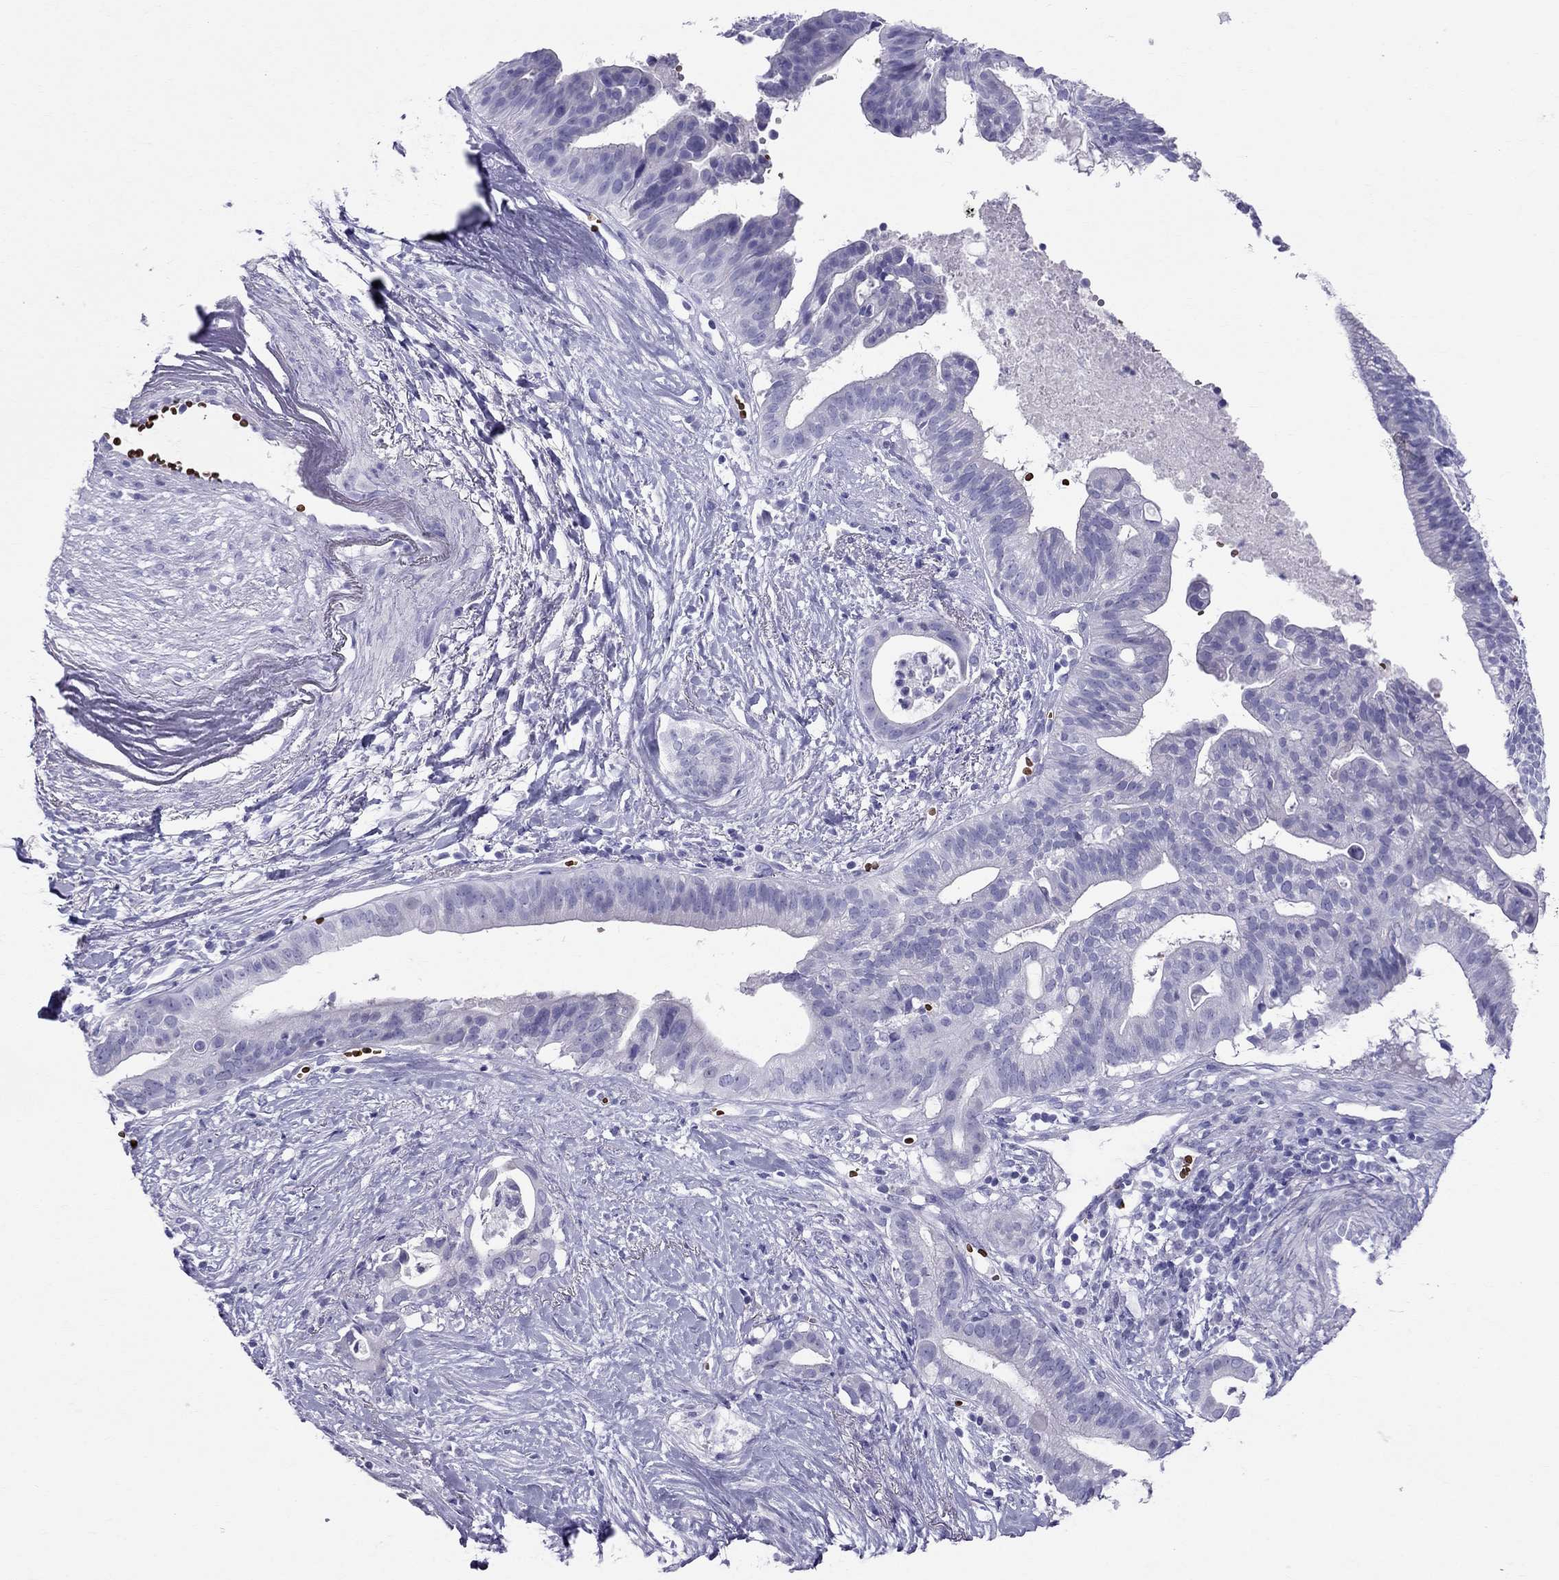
{"staining": {"intensity": "negative", "quantity": "none", "location": "none"}, "tissue": "pancreatic cancer", "cell_type": "Tumor cells", "image_type": "cancer", "snomed": [{"axis": "morphology", "description": "Adenocarcinoma, NOS"}, {"axis": "topography", "description": "Pancreas"}], "caption": "High power microscopy micrograph of an immunohistochemistry (IHC) micrograph of pancreatic cancer (adenocarcinoma), revealing no significant positivity in tumor cells.", "gene": "DNAAF6", "patient": {"sex": "male", "age": 61}}